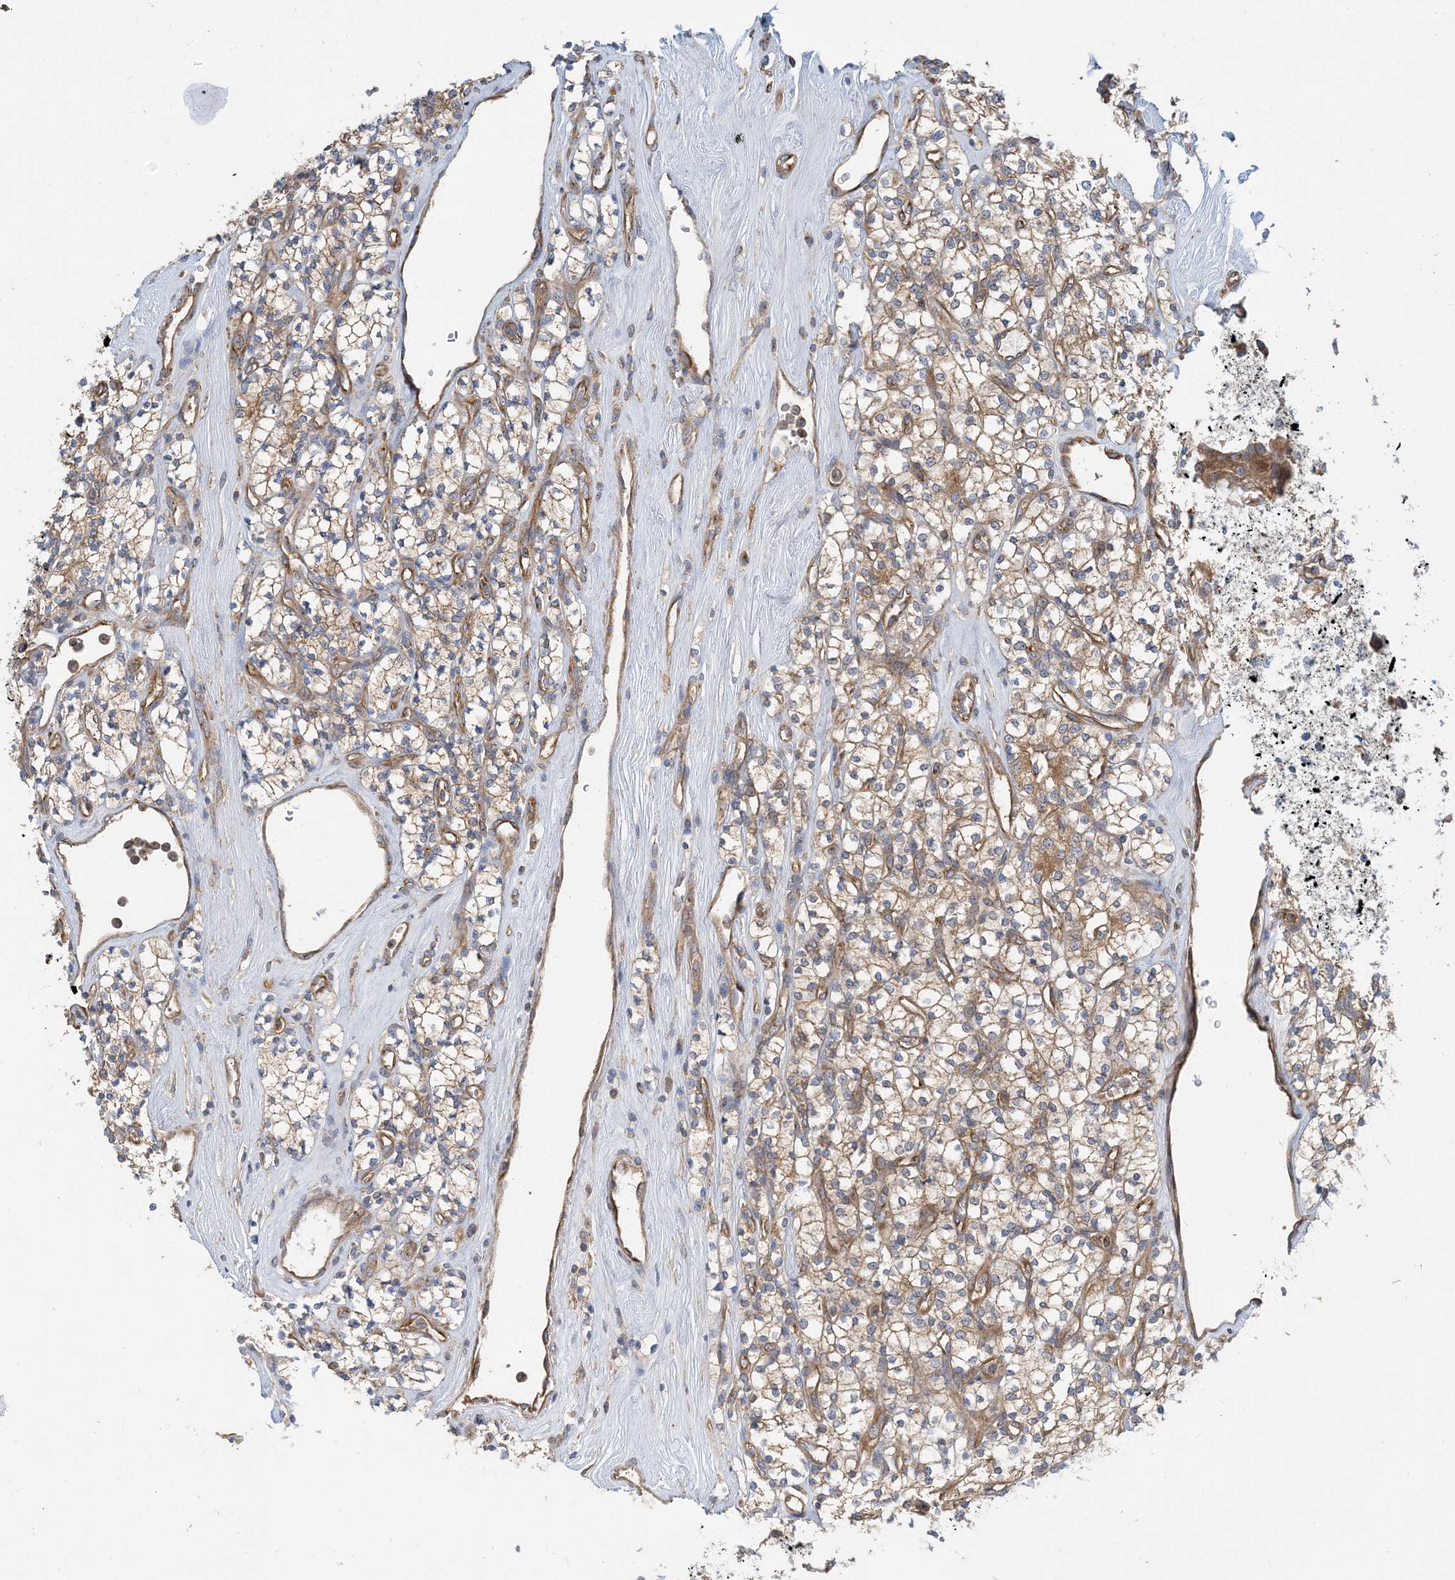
{"staining": {"intensity": "moderate", "quantity": ">75%", "location": "cytoplasmic/membranous"}, "tissue": "renal cancer", "cell_type": "Tumor cells", "image_type": "cancer", "snomed": [{"axis": "morphology", "description": "Adenocarcinoma, NOS"}, {"axis": "topography", "description": "Kidney"}], "caption": "Adenocarcinoma (renal) stained with immunohistochemistry (IHC) exhibits moderate cytoplasmic/membranous positivity in about >75% of tumor cells.", "gene": "SIDT1", "patient": {"sex": "male", "age": 77}}